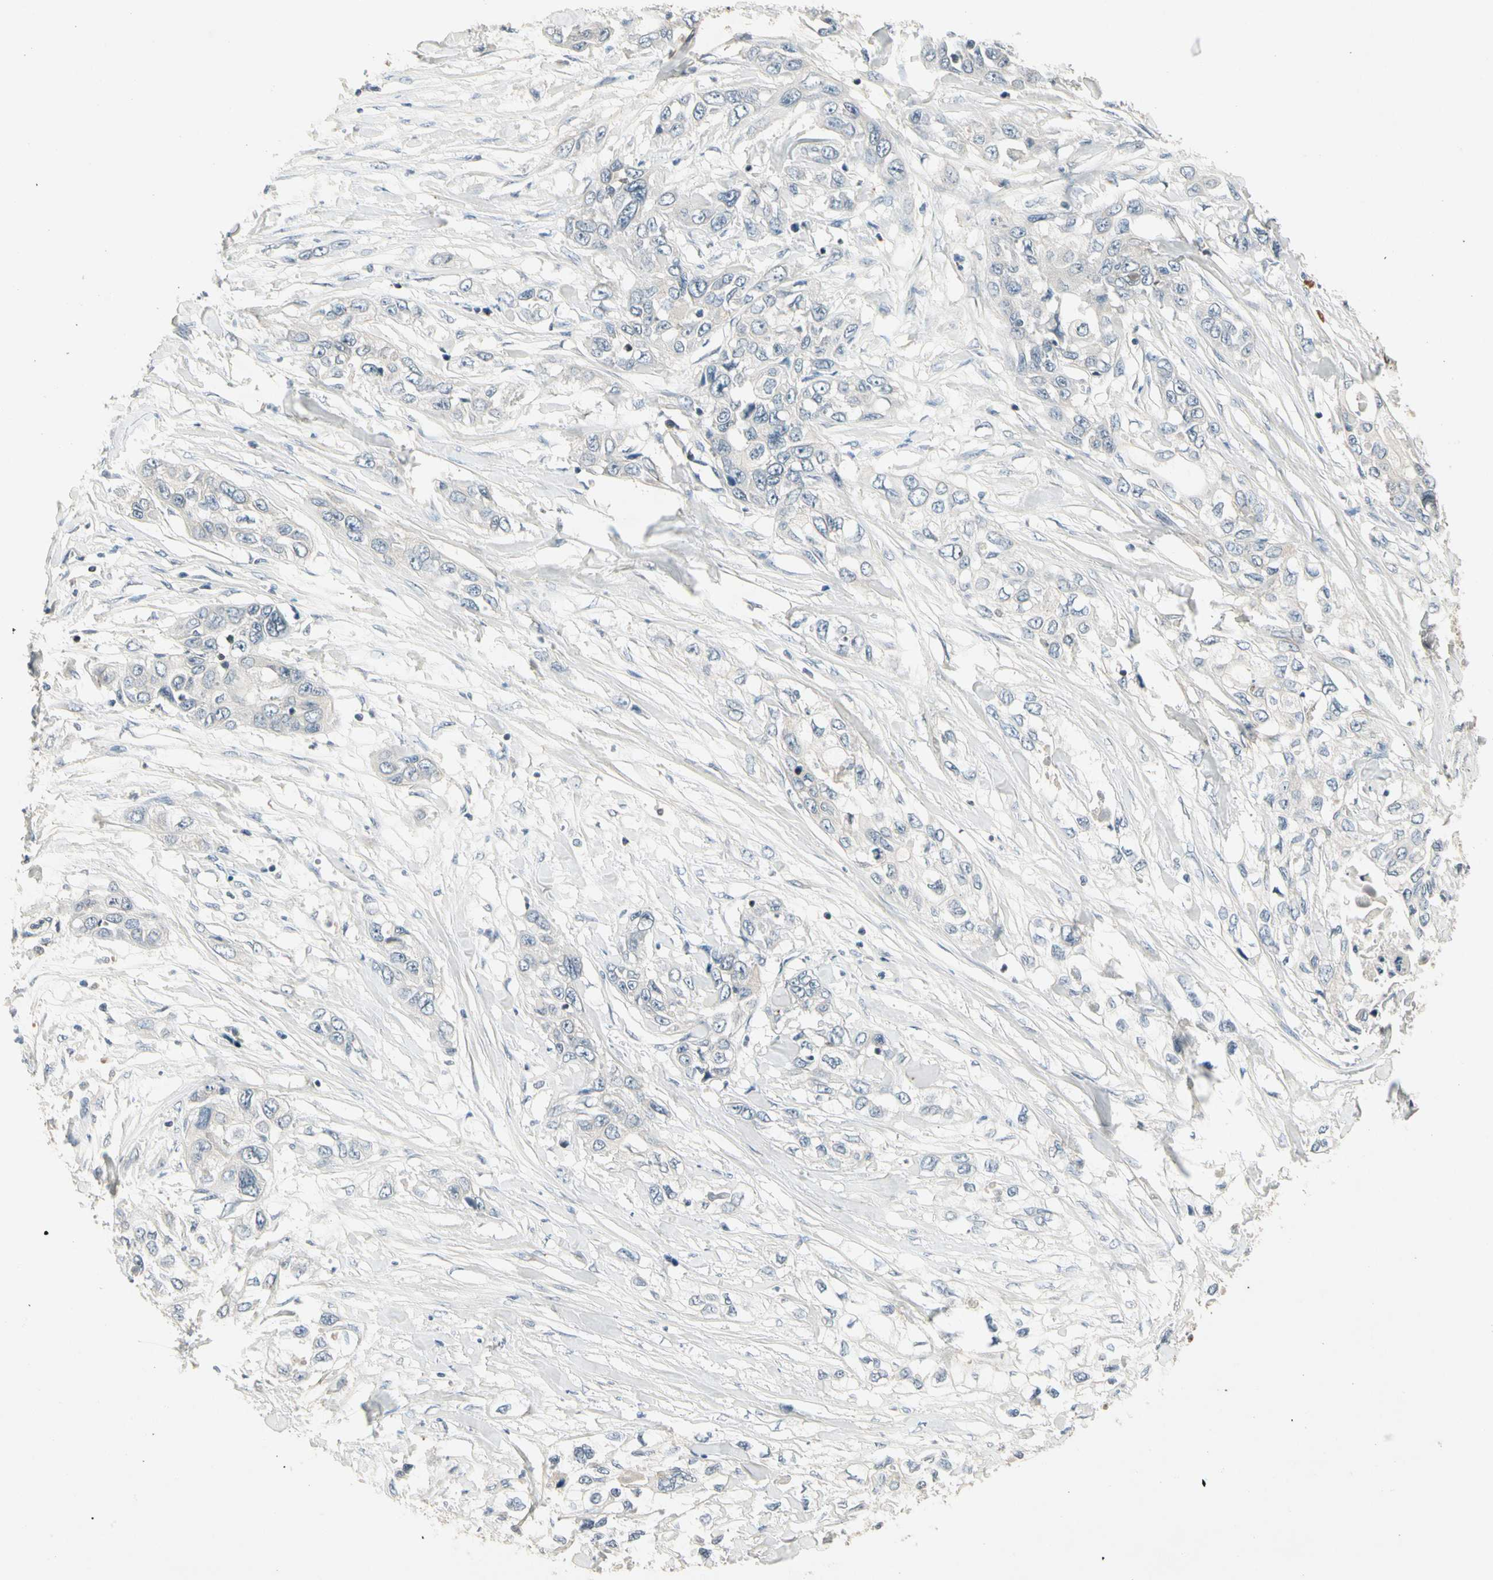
{"staining": {"intensity": "negative", "quantity": "none", "location": "none"}, "tissue": "pancreatic cancer", "cell_type": "Tumor cells", "image_type": "cancer", "snomed": [{"axis": "morphology", "description": "Adenocarcinoma, NOS"}, {"axis": "topography", "description": "Pancreas"}], "caption": "Immunohistochemical staining of pancreatic adenocarcinoma exhibits no significant positivity in tumor cells.", "gene": "CCL4", "patient": {"sex": "female", "age": 70}}